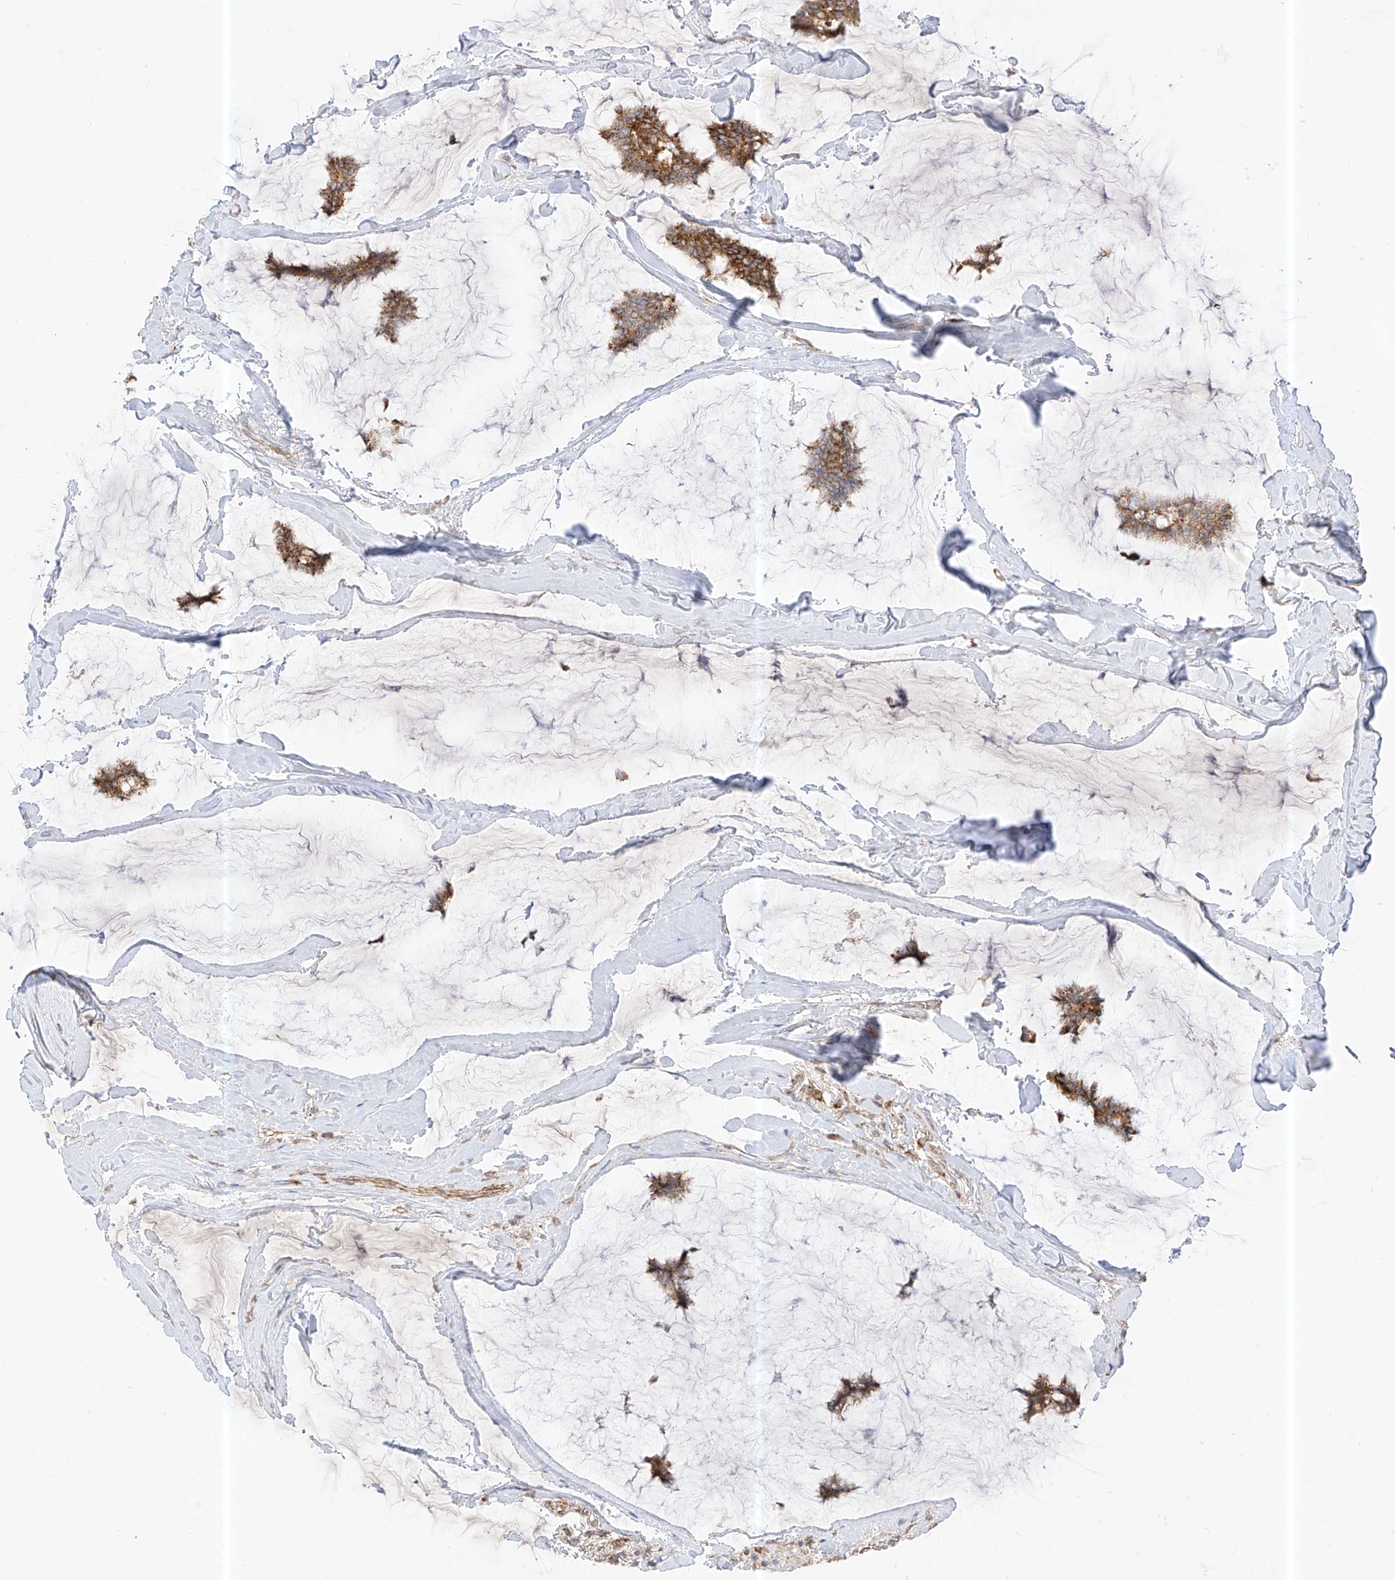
{"staining": {"intensity": "moderate", "quantity": ">75%", "location": "cytoplasmic/membranous"}, "tissue": "breast cancer", "cell_type": "Tumor cells", "image_type": "cancer", "snomed": [{"axis": "morphology", "description": "Duct carcinoma"}, {"axis": "topography", "description": "Breast"}], "caption": "Brown immunohistochemical staining in infiltrating ductal carcinoma (breast) displays moderate cytoplasmic/membranous expression in about >75% of tumor cells.", "gene": "PLCL1", "patient": {"sex": "female", "age": 93}}